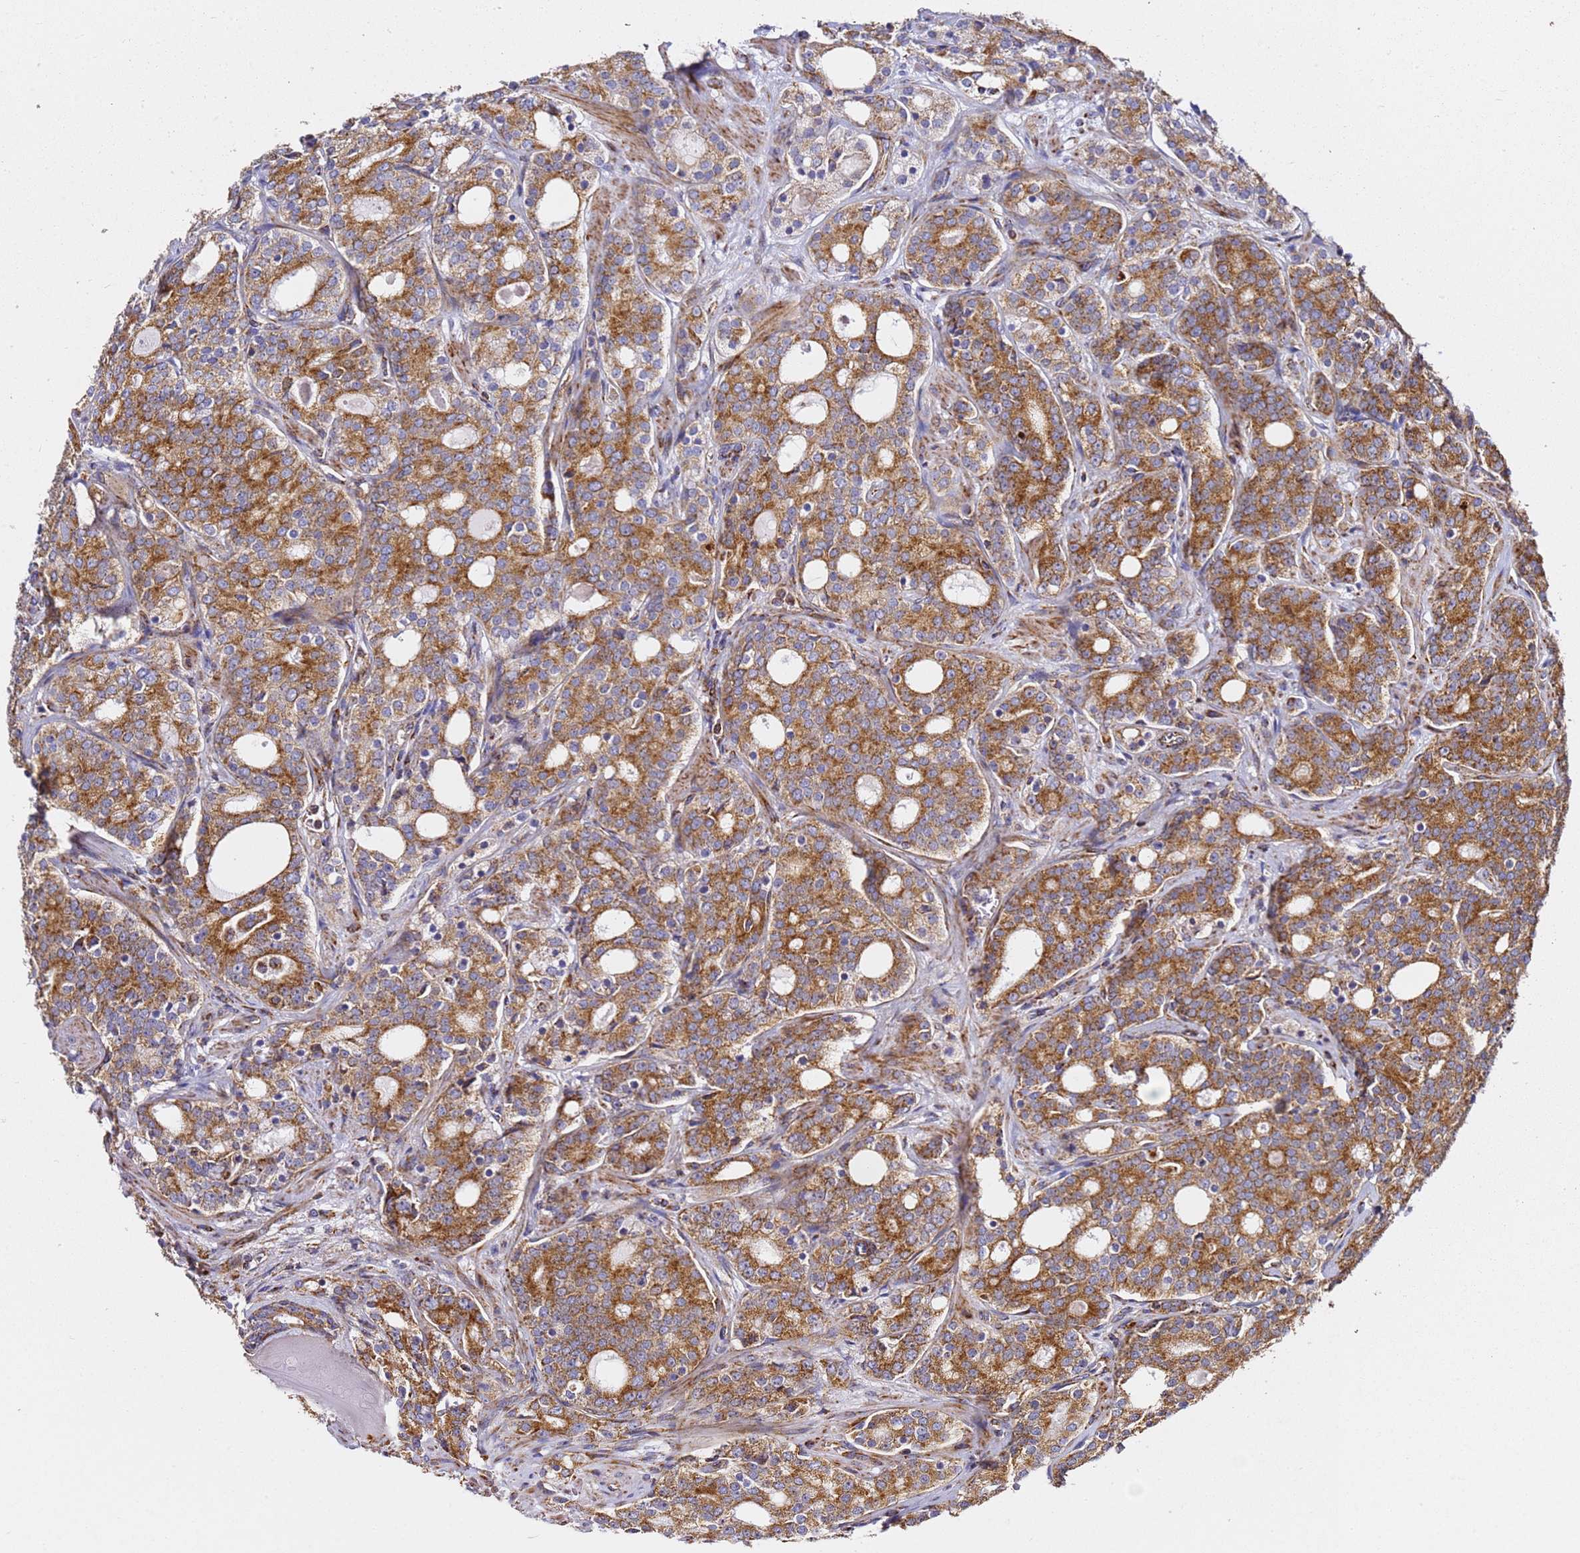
{"staining": {"intensity": "strong", "quantity": ">75%", "location": "cytoplasmic/membranous"}, "tissue": "prostate cancer", "cell_type": "Tumor cells", "image_type": "cancer", "snomed": [{"axis": "morphology", "description": "Adenocarcinoma, High grade"}, {"axis": "topography", "description": "Prostate"}], "caption": "A brown stain shows strong cytoplasmic/membranous positivity of a protein in prostate adenocarcinoma (high-grade) tumor cells.", "gene": "NDUFA3", "patient": {"sex": "male", "age": 64}}